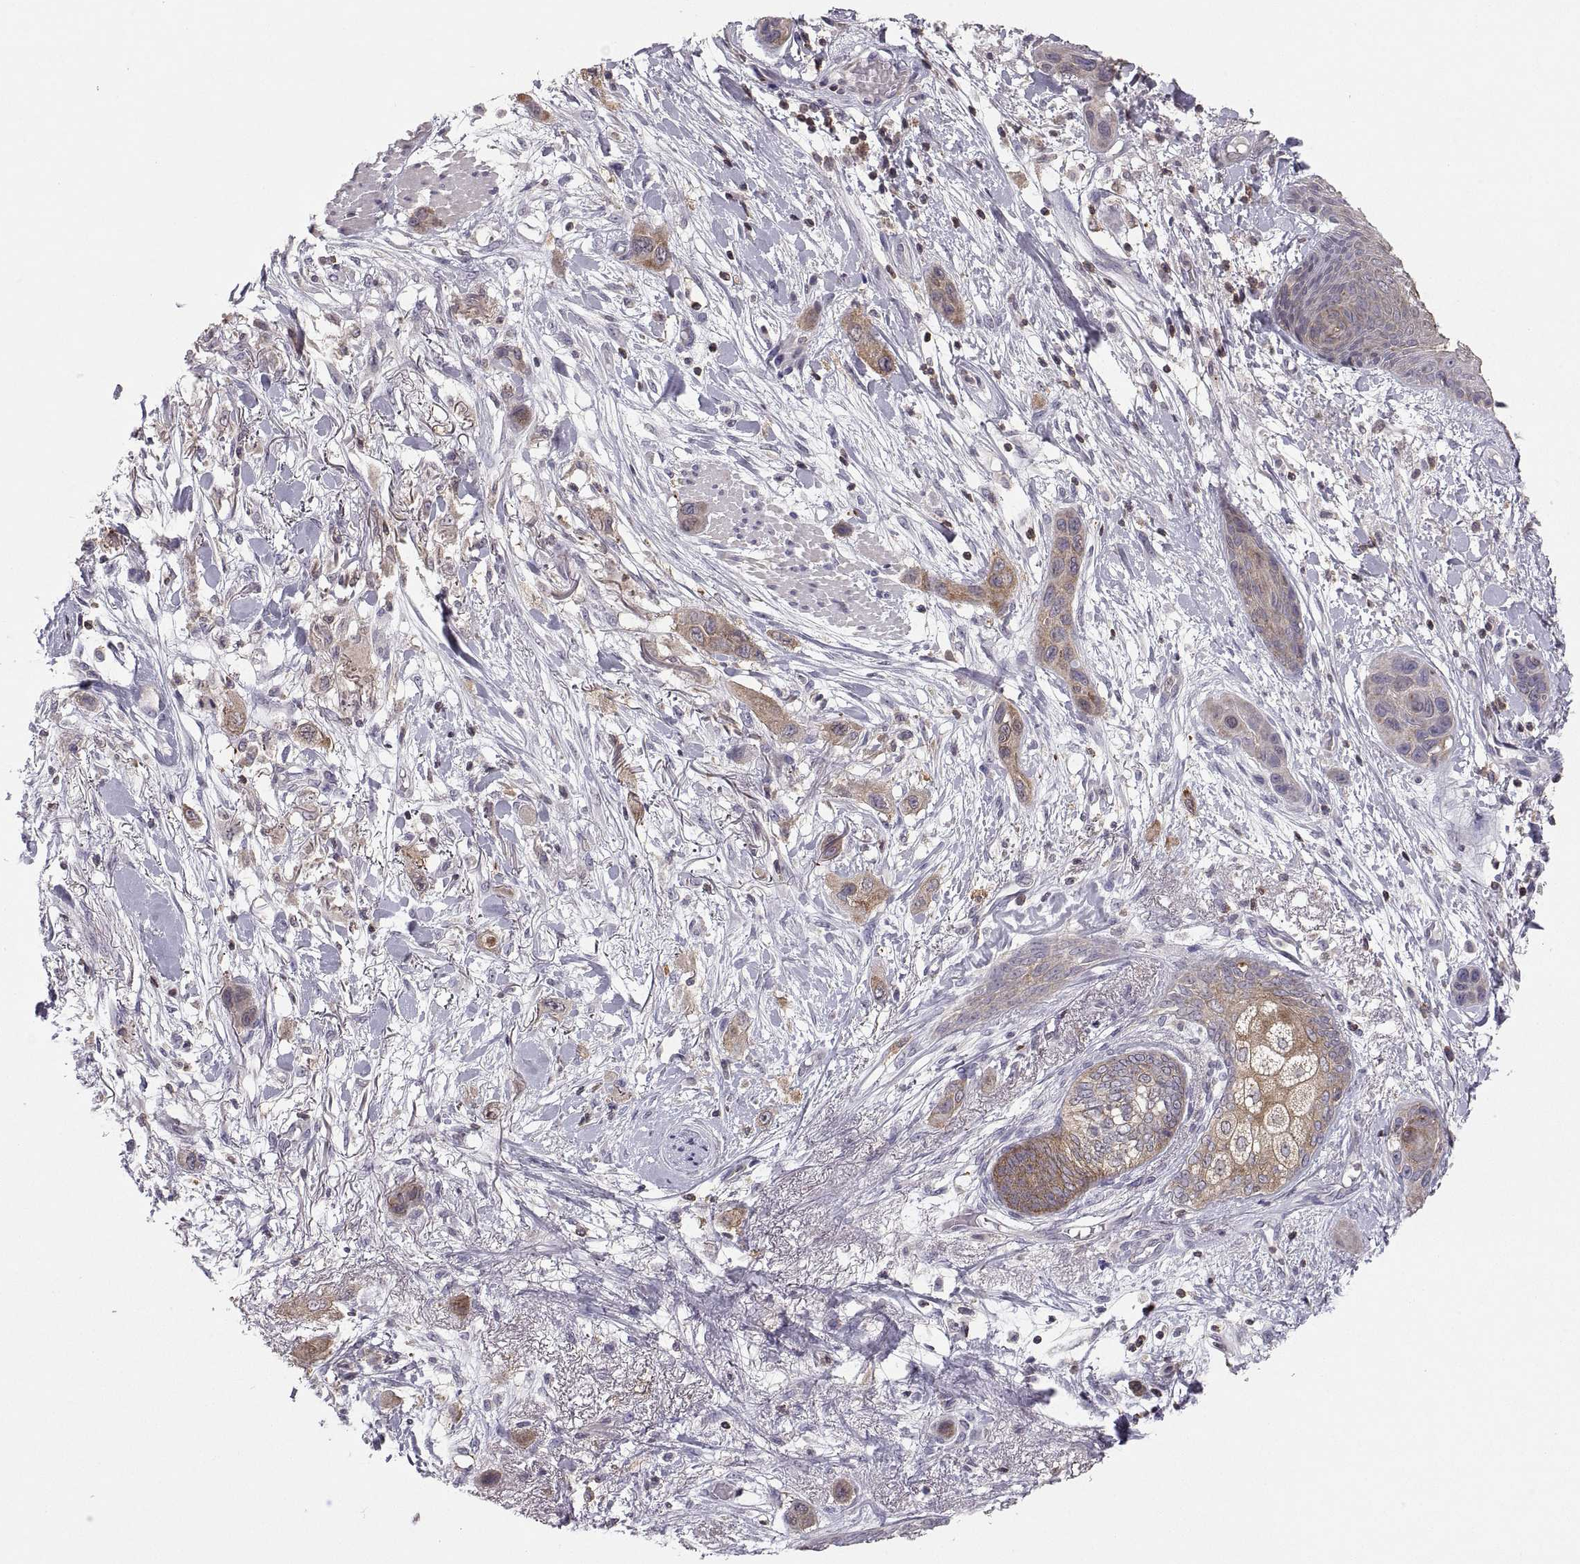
{"staining": {"intensity": "moderate", "quantity": "<25%", "location": "cytoplasmic/membranous"}, "tissue": "skin cancer", "cell_type": "Tumor cells", "image_type": "cancer", "snomed": [{"axis": "morphology", "description": "Squamous cell carcinoma, NOS"}, {"axis": "topography", "description": "Skin"}], "caption": "About <25% of tumor cells in skin cancer (squamous cell carcinoma) demonstrate moderate cytoplasmic/membranous protein staining as visualized by brown immunohistochemical staining.", "gene": "EZR", "patient": {"sex": "male", "age": 79}}